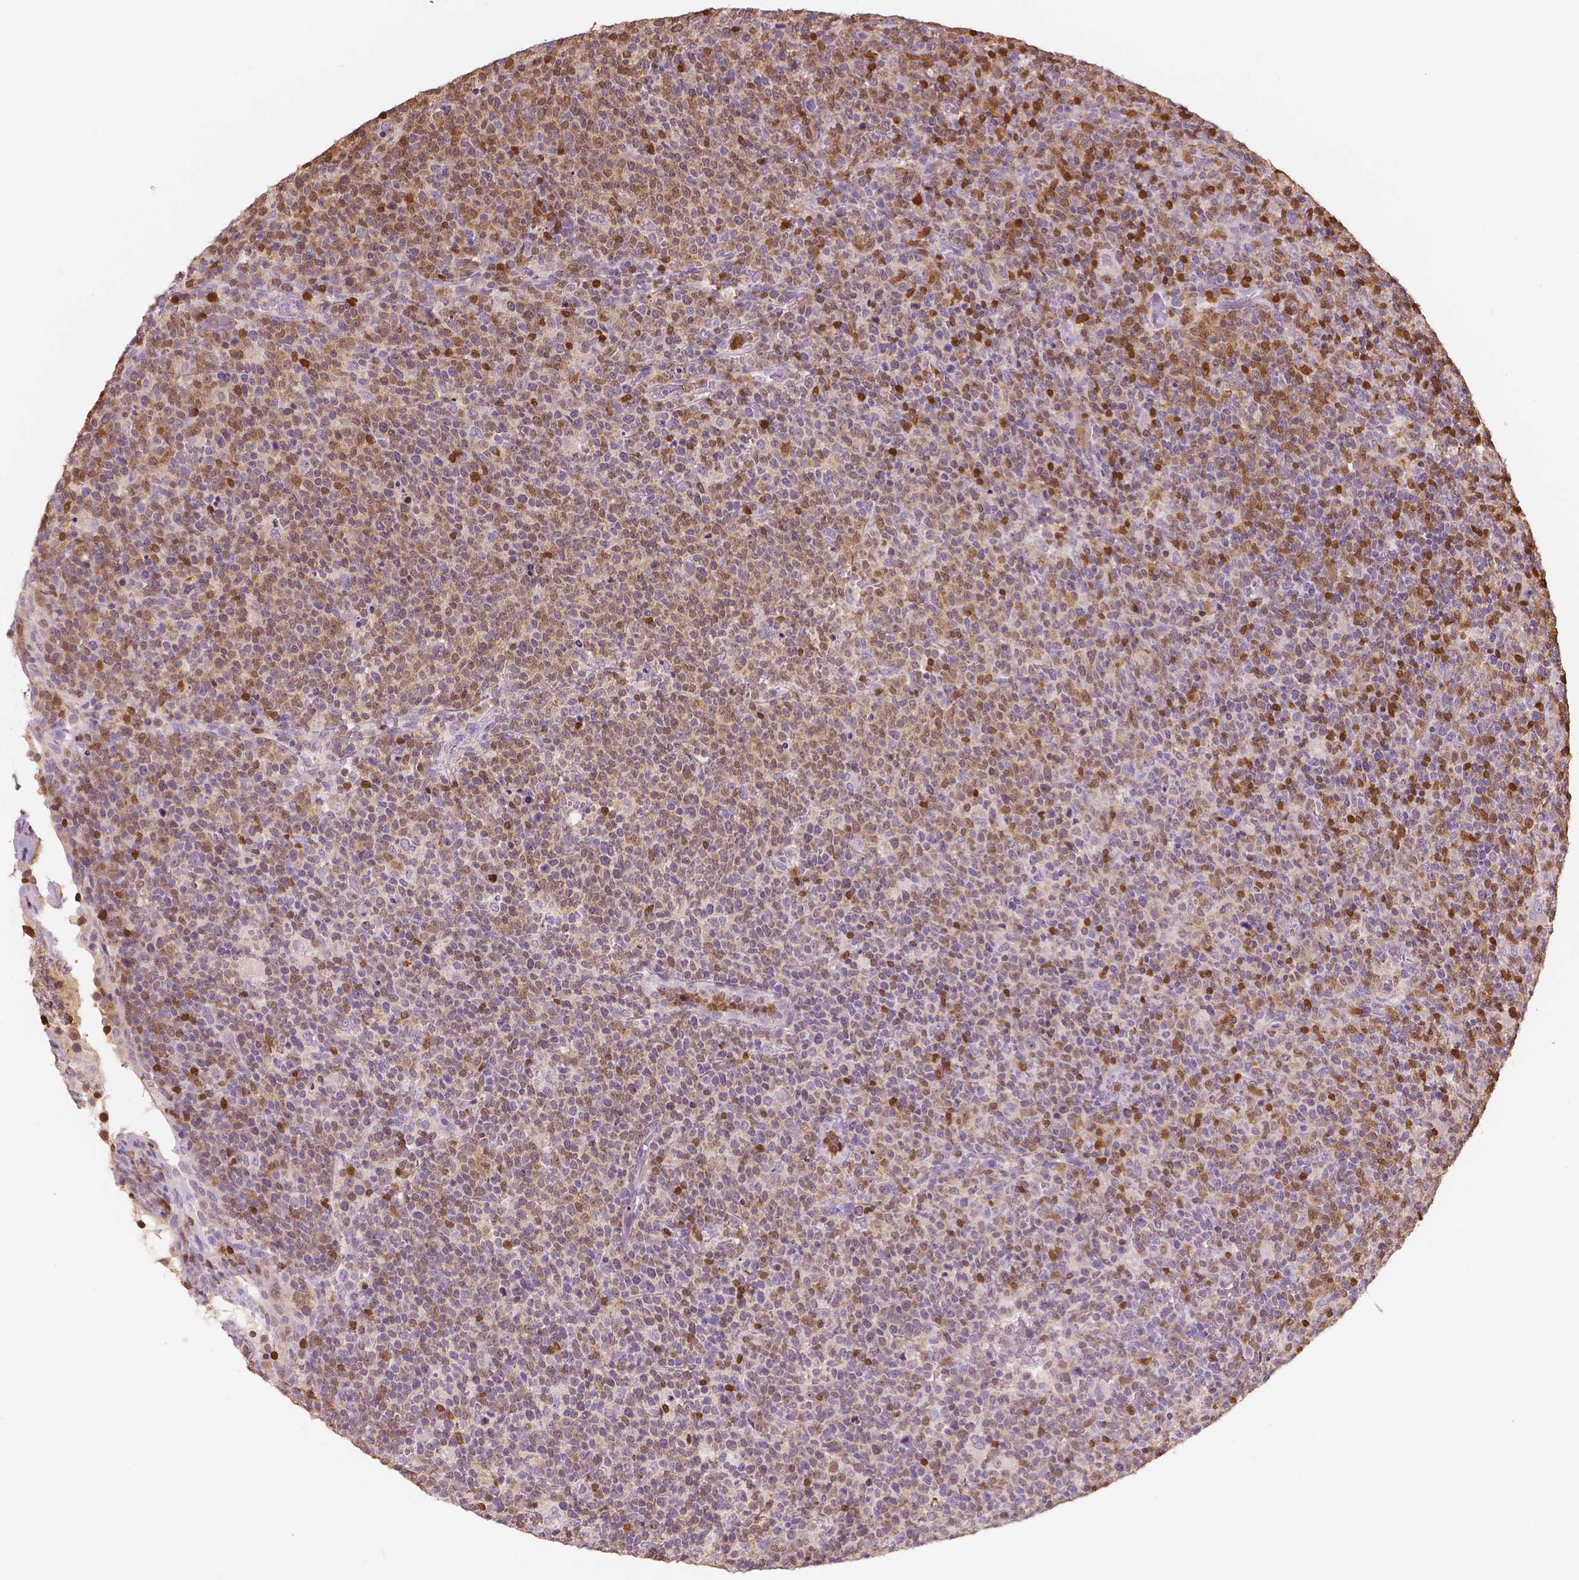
{"staining": {"intensity": "weak", "quantity": "25%-75%", "location": "cytoplasmic/membranous"}, "tissue": "lymphoma", "cell_type": "Tumor cells", "image_type": "cancer", "snomed": [{"axis": "morphology", "description": "Malignant lymphoma, non-Hodgkin's type, High grade"}, {"axis": "topography", "description": "Lymph node"}], "caption": "This image shows lymphoma stained with immunohistochemistry (IHC) to label a protein in brown. The cytoplasmic/membranous of tumor cells show weak positivity for the protein. Nuclei are counter-stained blue.", "gene": "S100A4", "patient": {"sex": "male", "age": 61}}